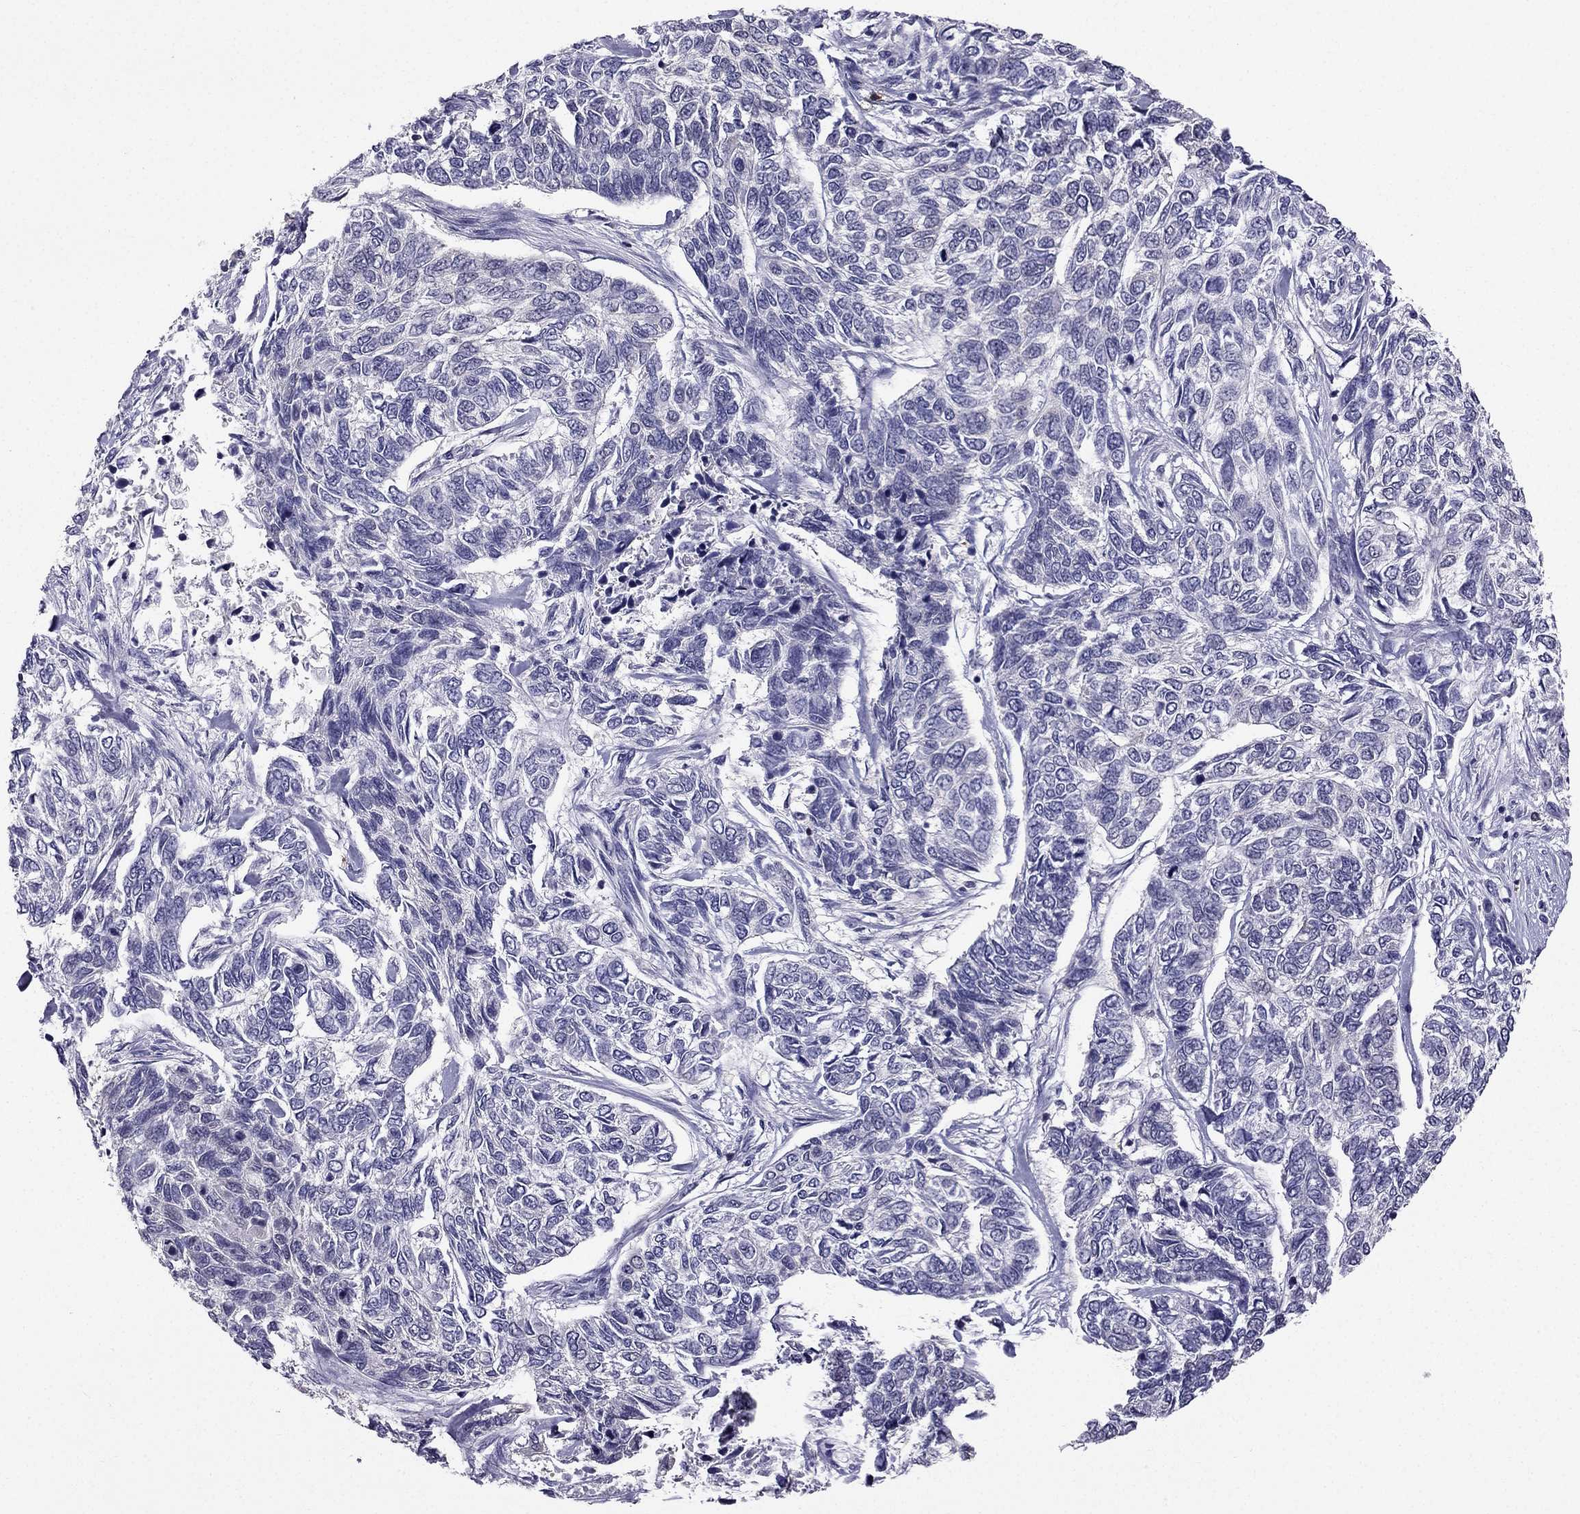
{"staining": {"intensity": "negative", "quantity": "none", "location": "none"}, "tissue": "skin cancer", "cell_type": "Tumor cells", "image_type": "cancer", "snomed": [{"axis": "morphology", "description": "Basal cell carcinoma"}, {"axis": "topography", "description": "Skin"}], "caption": "Image shows no protein positivity in tumor cells of skin cancer (basal cell carcinoma) tissue.", "gene": "CCK", "patient": {"sex": "female", "age": 65}}